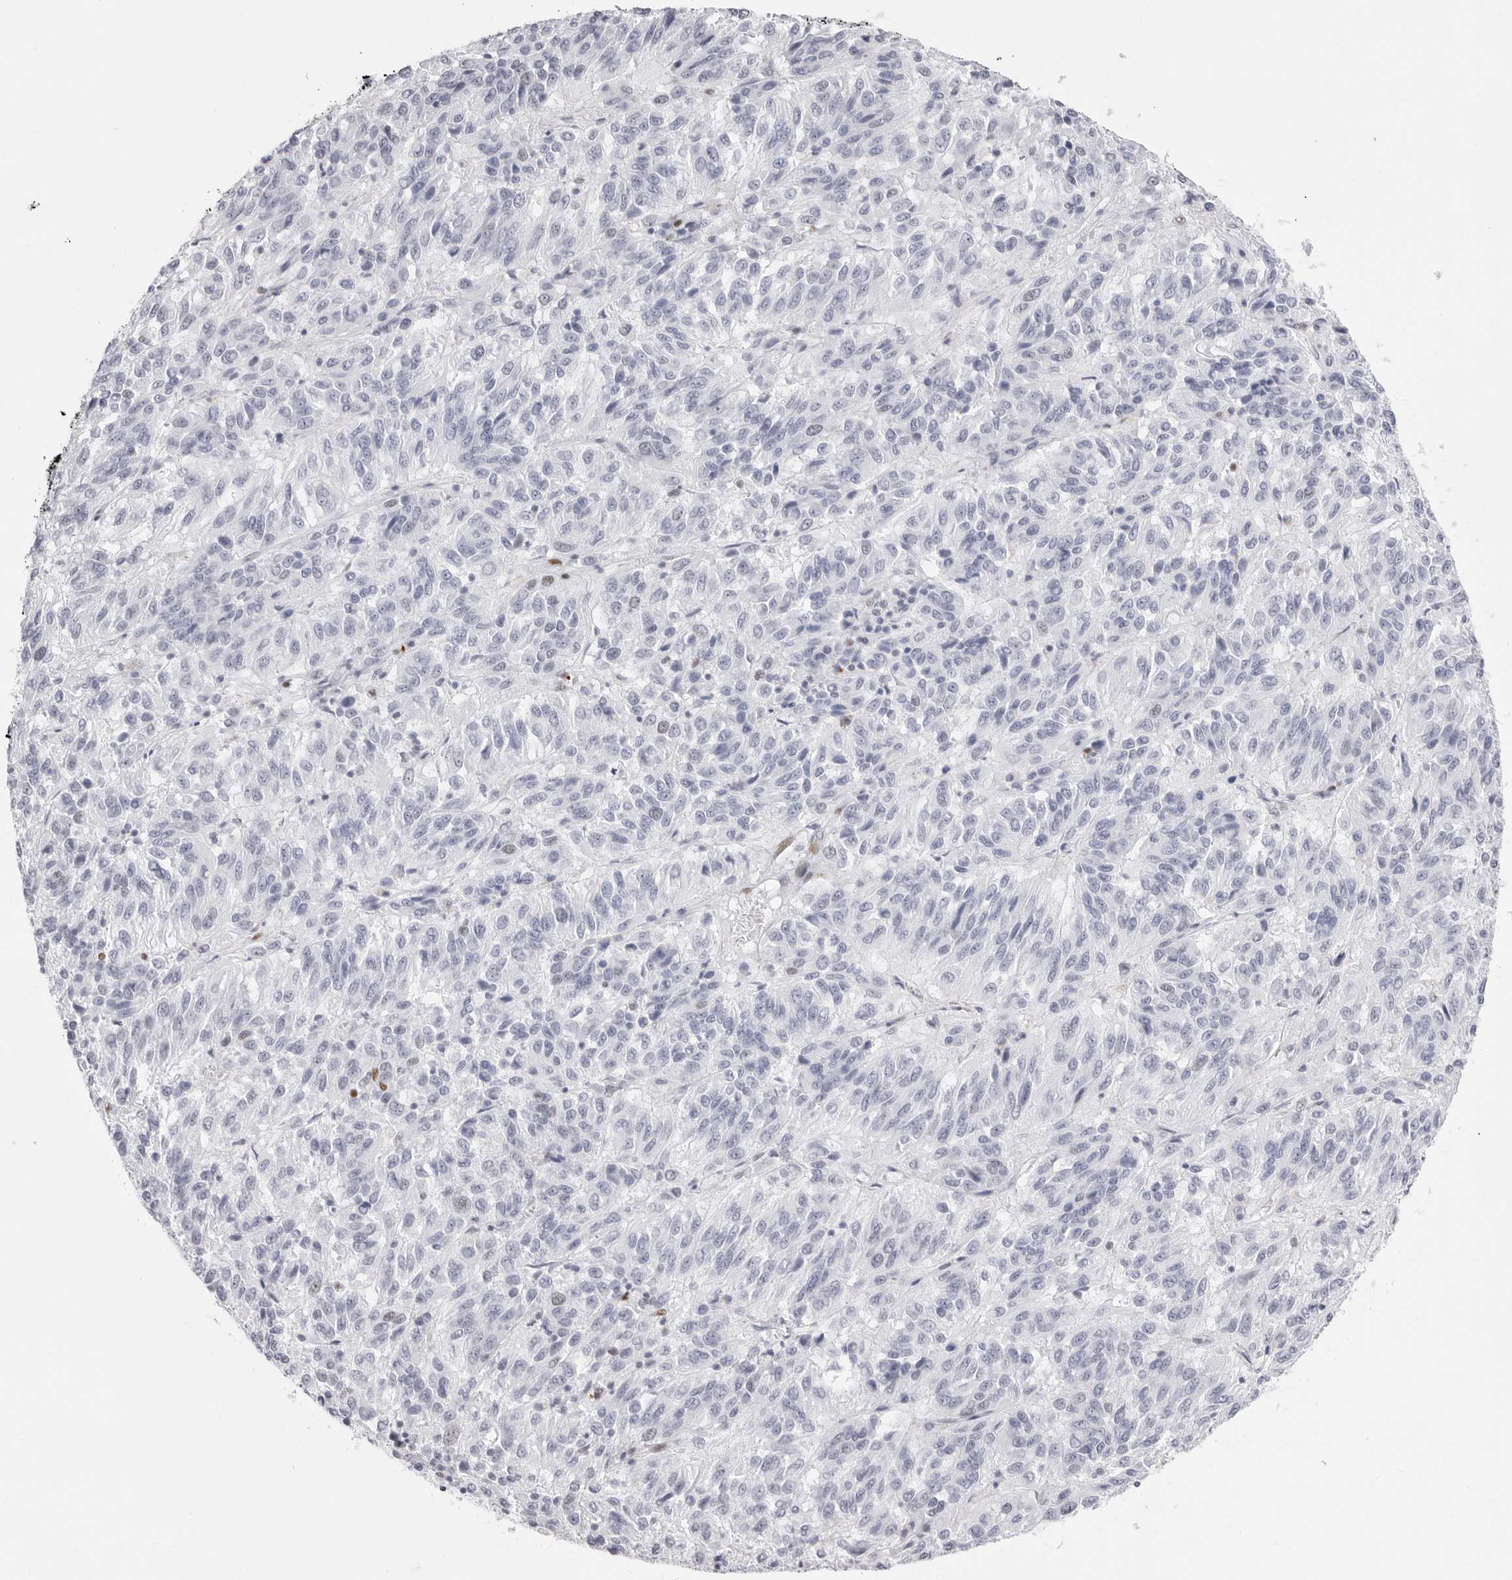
{"staining": {"intensity": "negative", "quantity": "none", "location": "none"}, "tissue": "melanoma", "cell_type": "Tumor cells", "image_type": "cancer", "snomed": [{"axis": "morphology", "description": "Malignant melanoma, Metastatic site"}, {"axis": "topography", "description": "Lung"}], "caption": "Immunohistochemistry of human melanoma reveals no expression in tumor cells.", "gene": "NASP", "patient": {"sex": "male", "age": 64}}